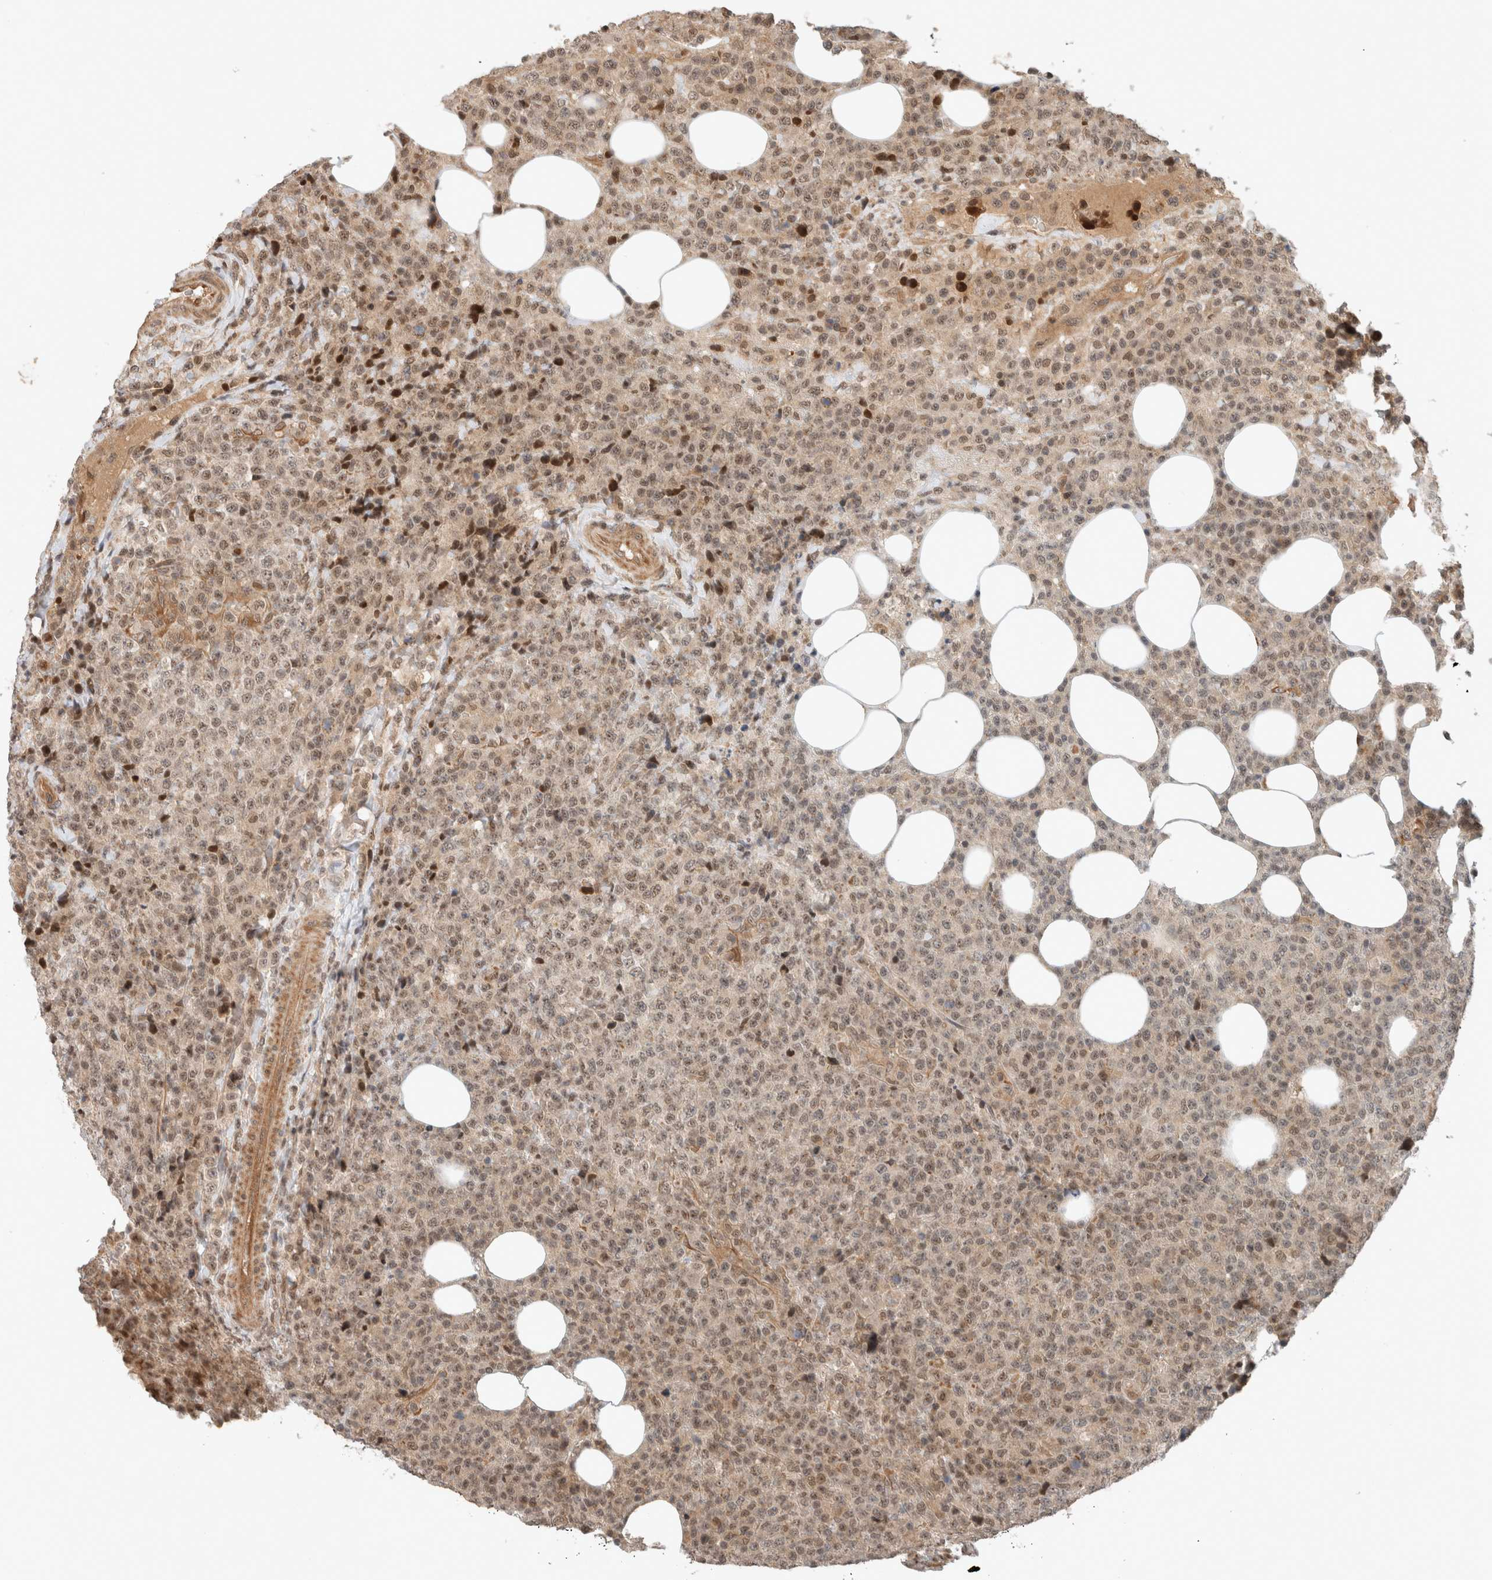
{"staining": {"intensity": "weak", "quantity": ">75%", "location": "nuclear"}, "tissue": "lymphoma", "cell_type": "Tumor cells", "image_type": "cancer", "snomed": [{"axis": "morphology", "description": "Malignant lymphoma, non-Hodgkin's type, High grade"}, {"axis": "topography", "description": "Lymph node"}], "caption": "Immunohistochemistry (DAB) staining of human lymphoma exhibits weak nuclear protein staining in about >75% of tumor cells.", "gene": "CAAP1", "patient": {"sex": "male", "age": 13}}